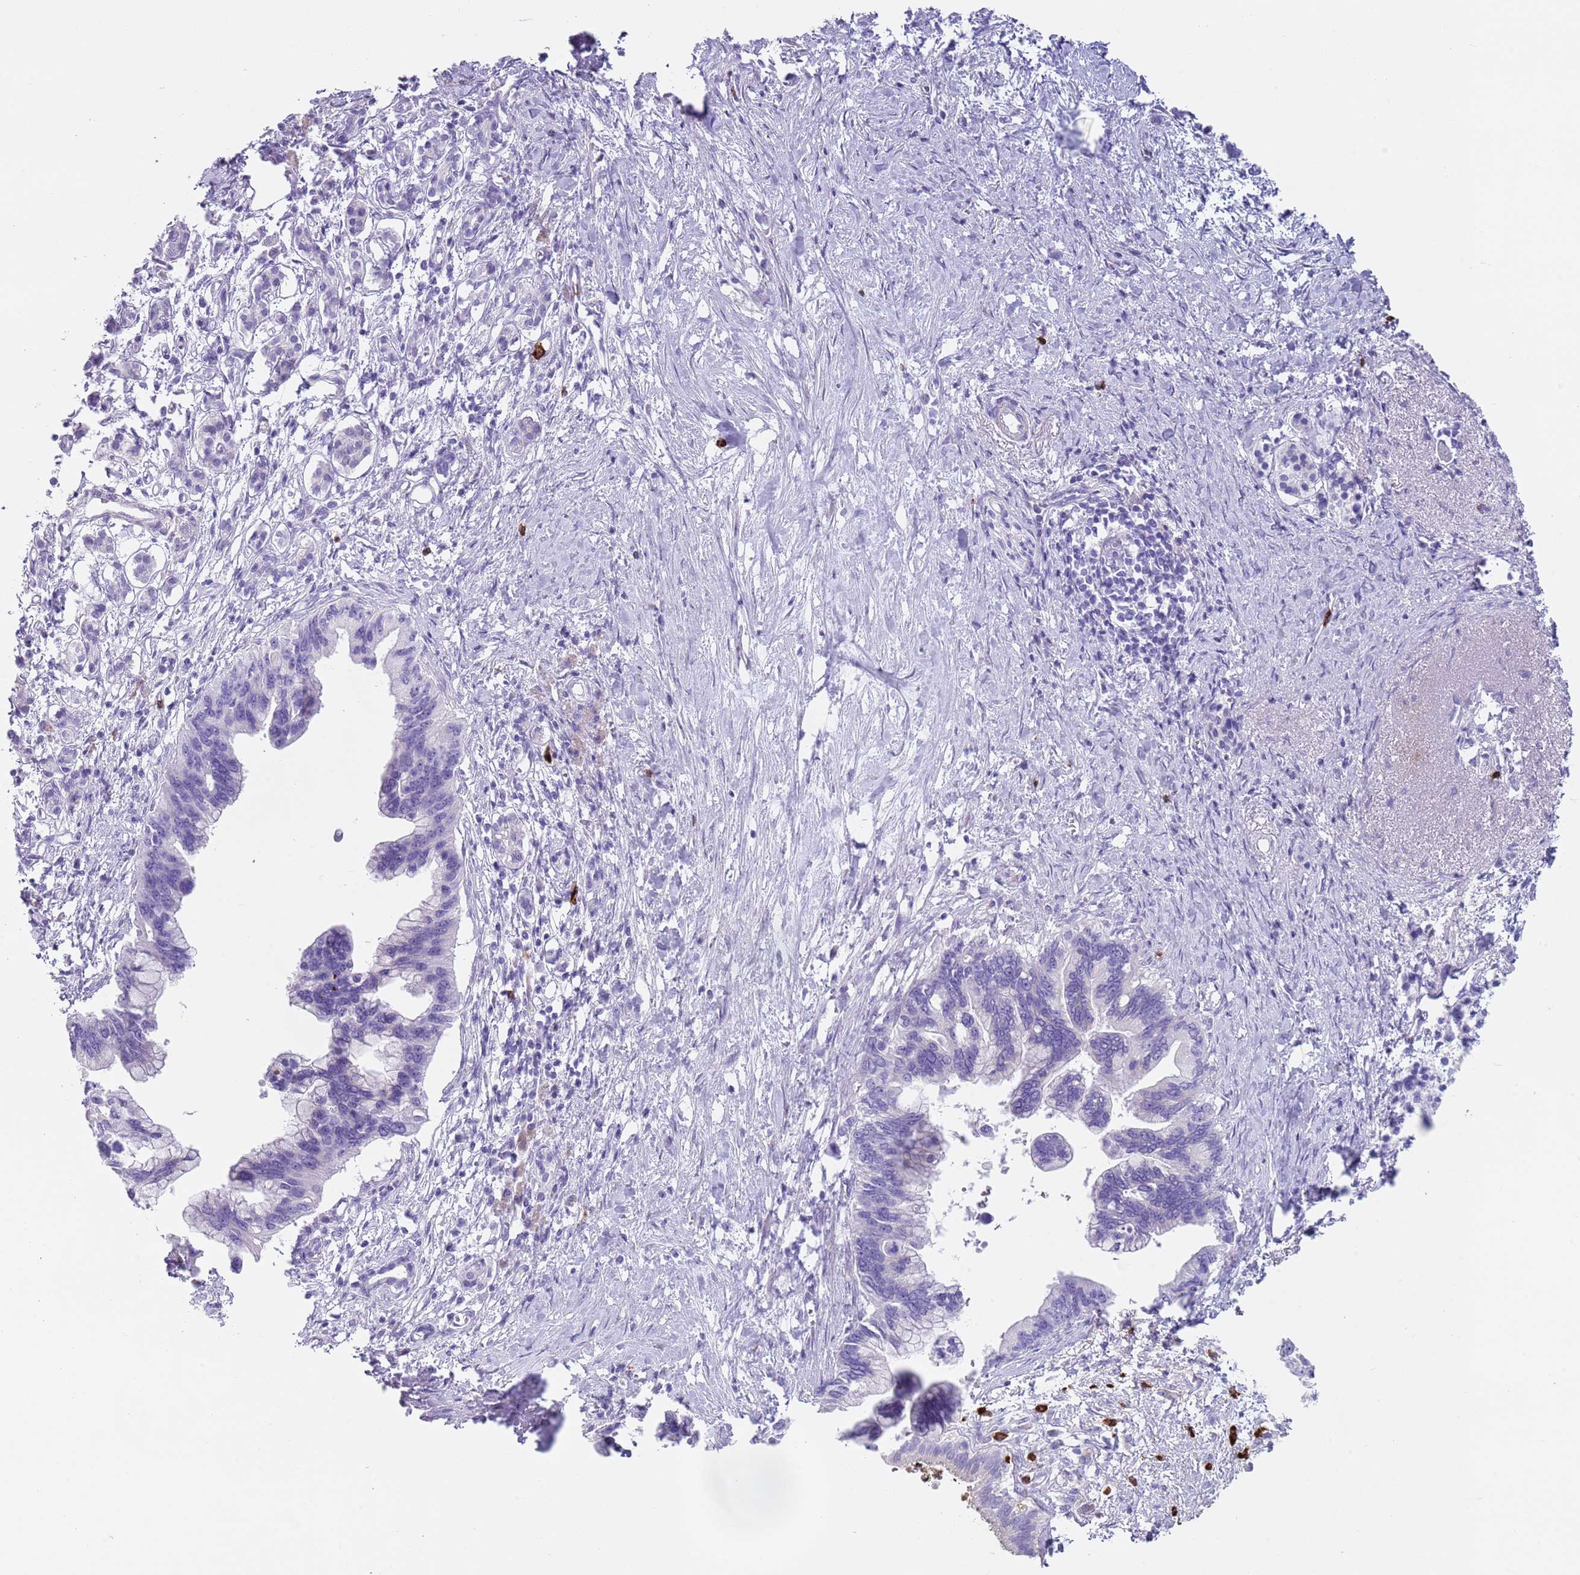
{"staining": {"intensity": "negative", "quantity": "none", "location": "none"}, "tissue": "pancreatic cancer", "cell_type": "Tumor cells", "image_type": "cancer", "snomed": [{"axis": "morphology", "description": "Adenocarcinoma, NOS"}, {"axis": "topography", "description": "Pancreas"}], "caption": "Human pancreatic adenocarcinoma stained for a protein using immunohistochemistry (IHC) demonstrates no expression in tumor cells.", "gene": "CD177", "patient": {"sex": "female", "age": 83}}